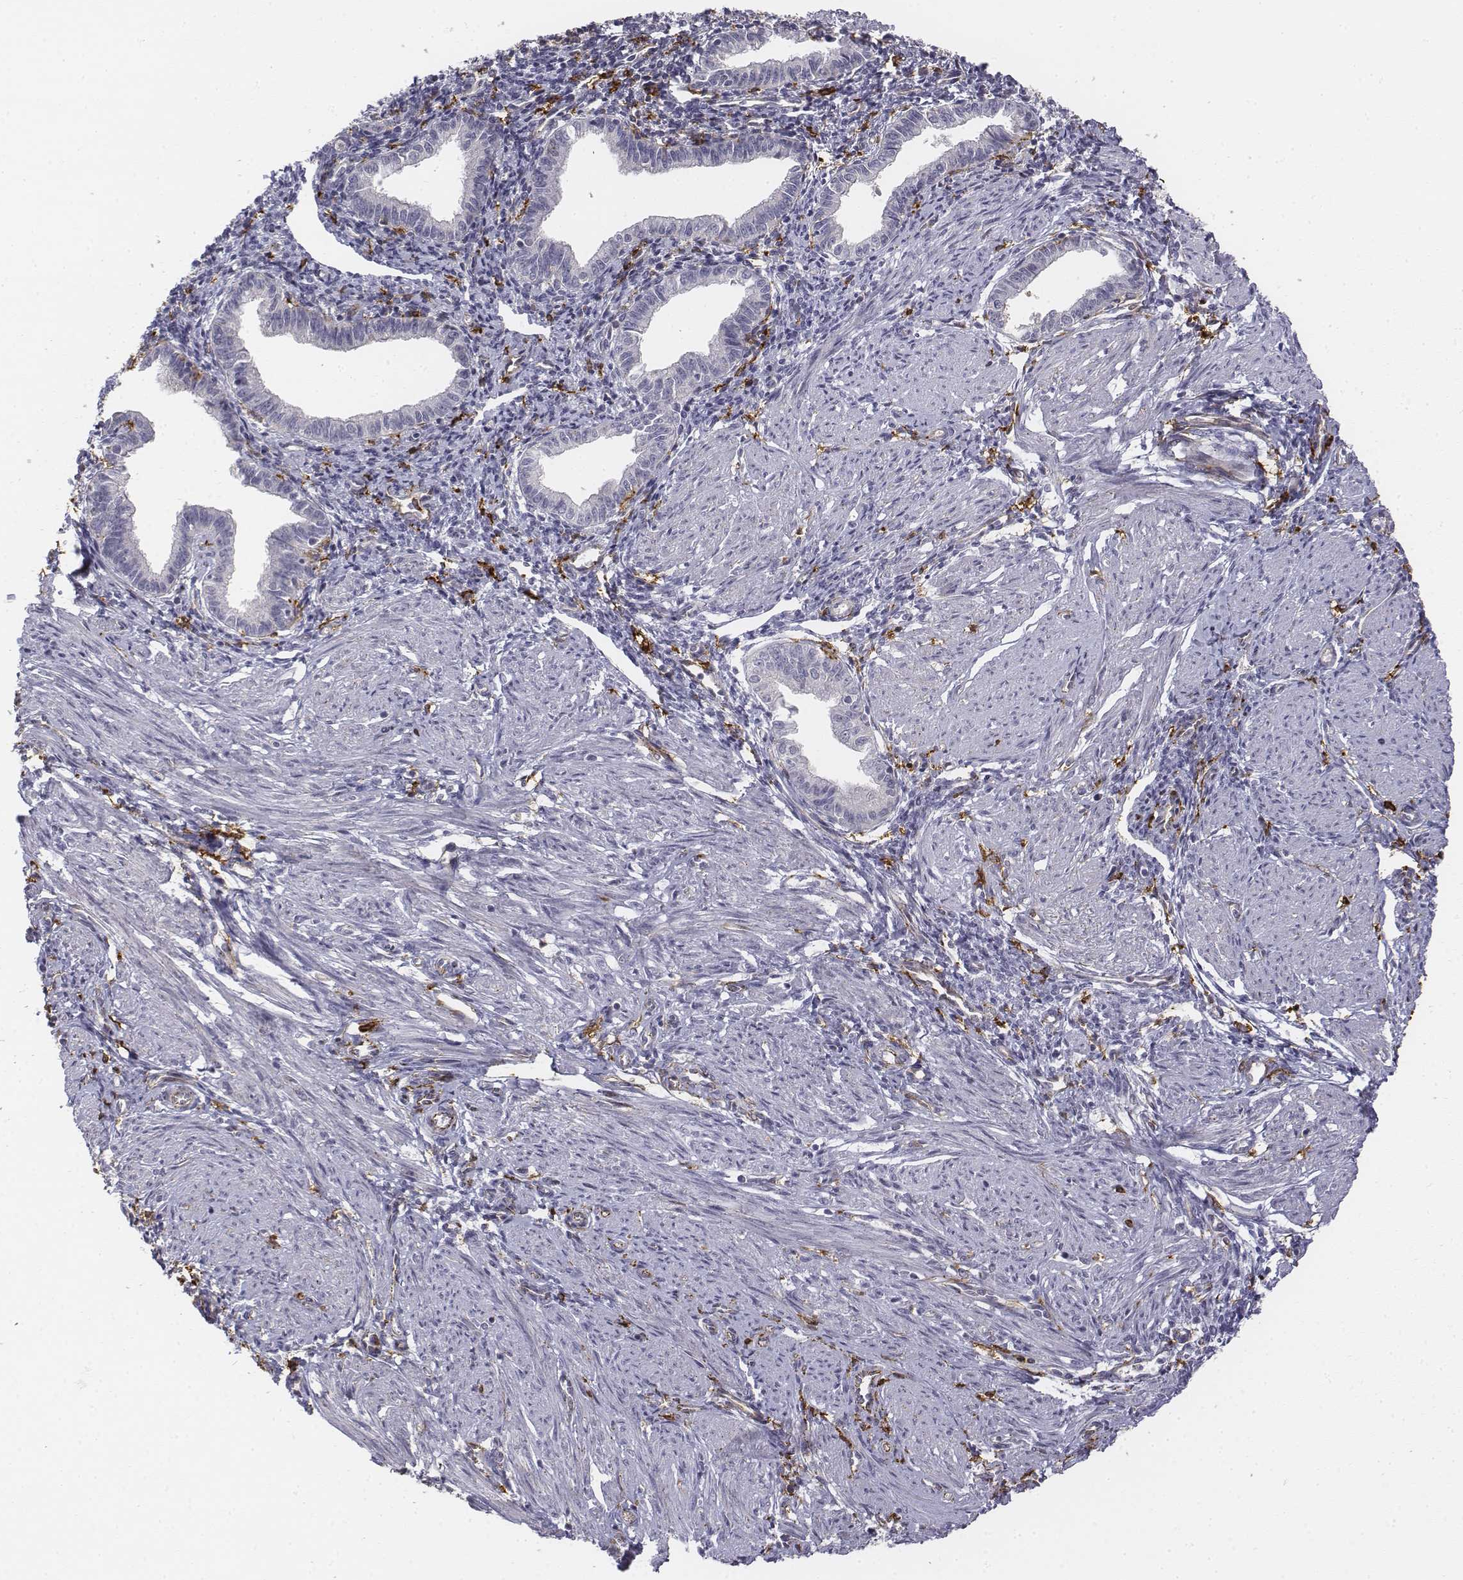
{"staining": {"intensity": "negative", "quantity": "none", "location": "none"}, "tissue": "endometrium", "cell_type": "Cells in endometrial stroma", "image_type": "normal", "snomed": [{"axis": "morphology", "description": "Normal tissue, NOS"}, {"axis": "topography", "description": "Endometrium"}], "caption": "Photomicrograph shows no significant protein expression in cells in endometrial stroma of unremarkable endometrium. Brightfield microscopy of immunohistochemistry stained with DAB (3,3'-diaminobenzidine) (brown) and hematoxylin (blue), captured at high magnification.", "gene": "CD14", "patient": {"sex": "female", "age": 37}}